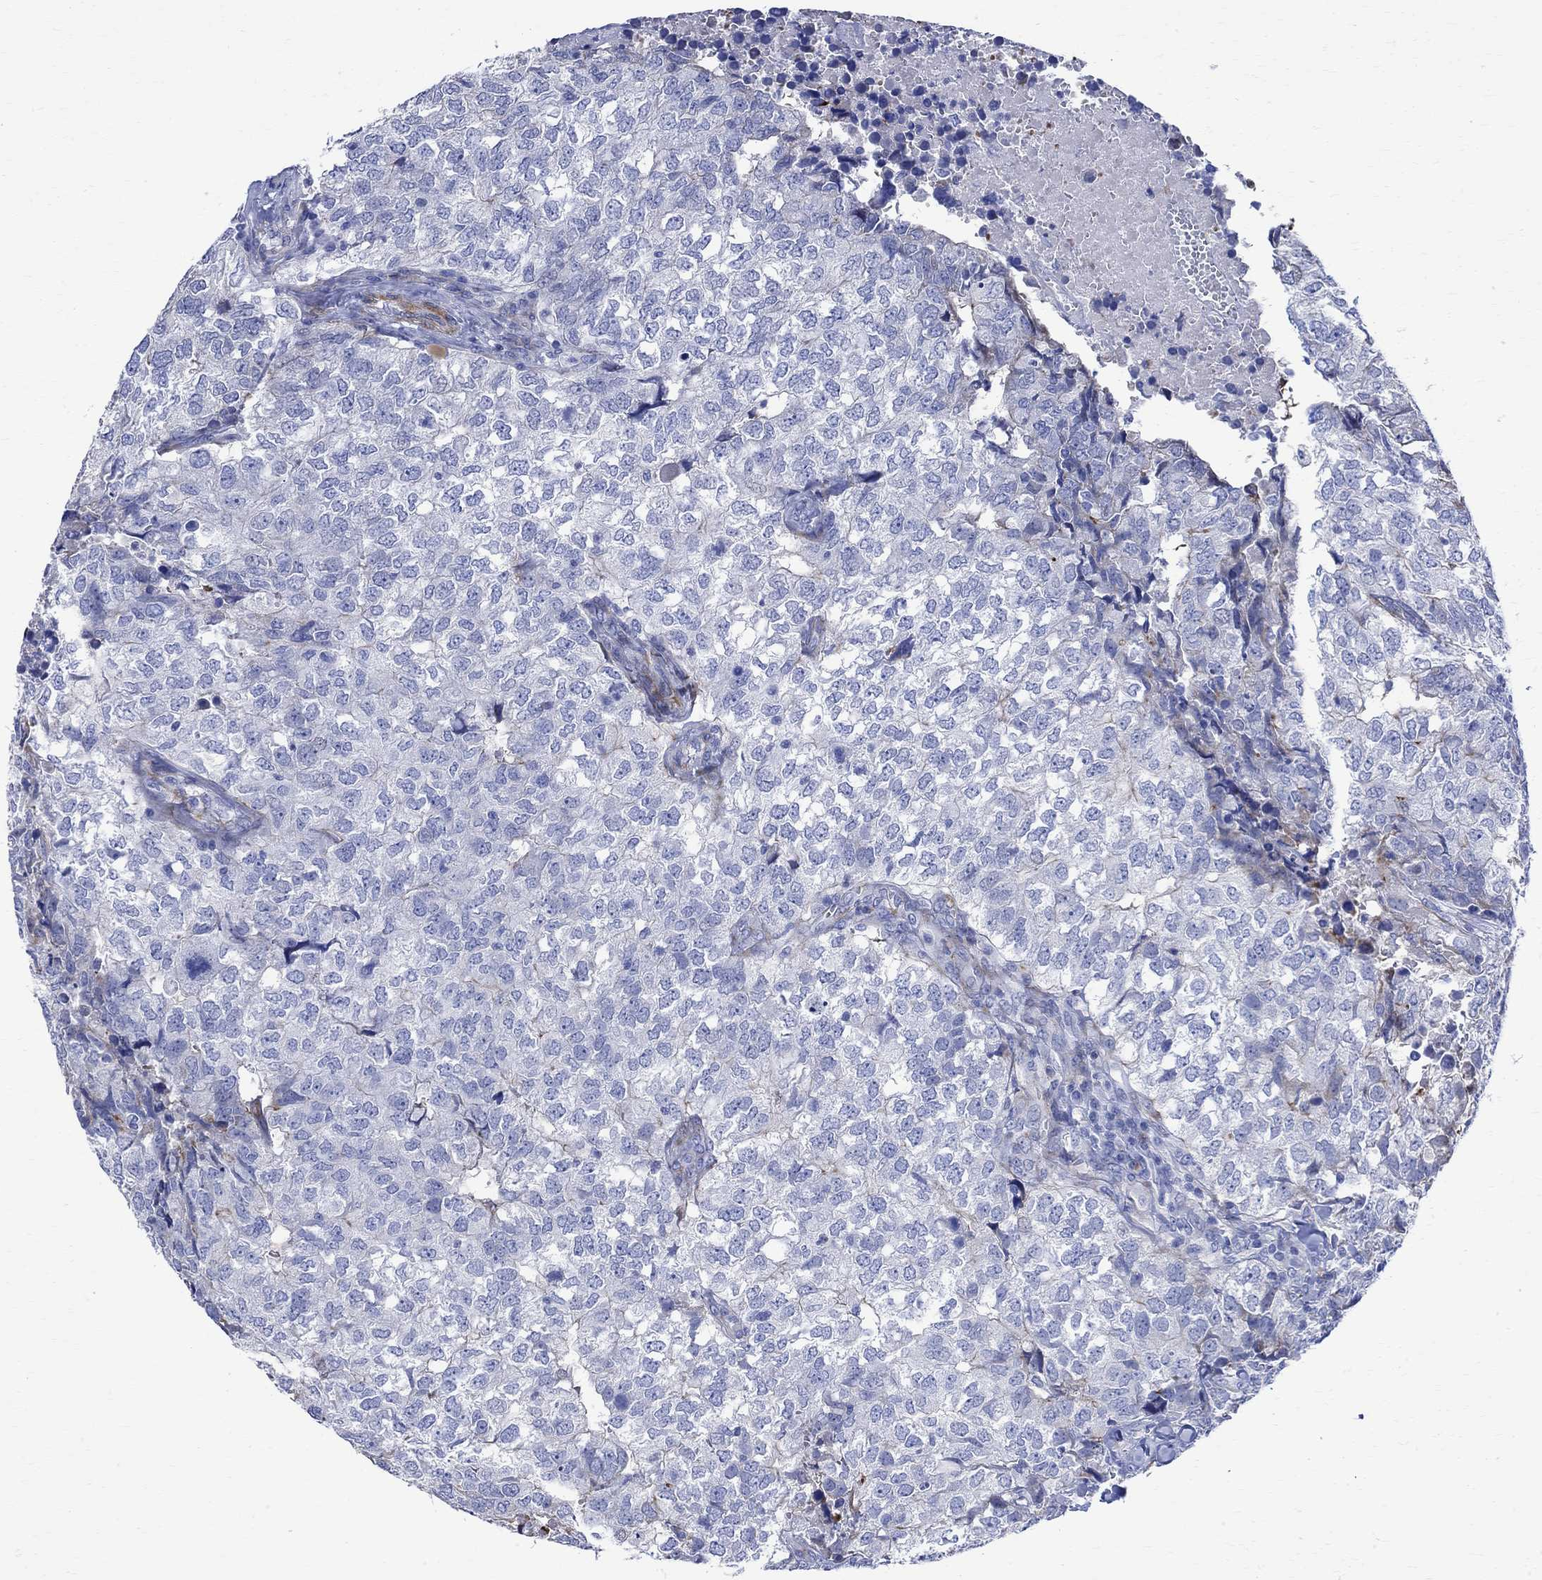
{"staining": {"intensity": "negative", "quantity": "none", "location": "none"}, "tissue": "breast cancer", "cell_type": "Tumor cells", "image_type": "cancer", "snomed": [{"axis": "morphology", "description": "Duct carcinoma"}, {"axis": "topography", "description": "Breast"}], "caption": "High magnification brightfield microscopy of breast cancer (intraductal carcinoma) stained with DAB (brown) and counterstained with hematoxylin (blue): tumor cells show no significant staining.", "gene": "PARVB", "patient": {"sex": "female", "age": 30}}